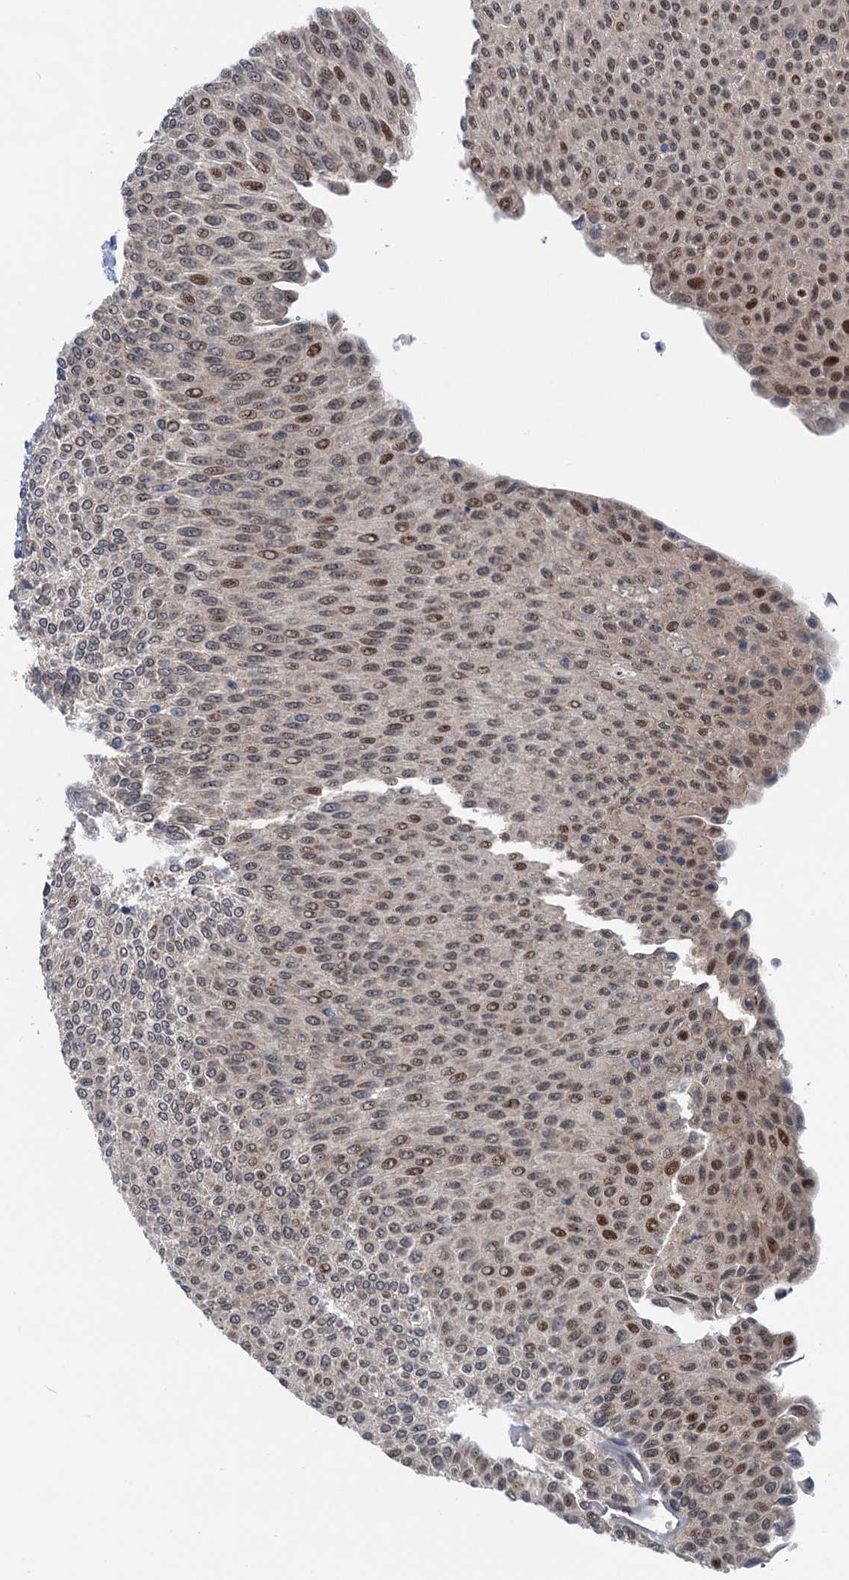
{"staining": {"intensity": "moderate", "quantity": "25%-75%", "location": "nuclear"}, "tissue": "urothelial cancer", "cell_type": "Tumor cells", "image_type": "cancer", "snomed": [{"axis": "morphology", "description": "Urothelial carcinoma, Low grade"}, {"axis": "topography", "description": "Urinary bladder"}], "caption": "A histopathology image of low-grade urothelial carcinoma stained for a protein shows moderate nuclear brown staining in tumor cells.", "gene": "DYNC2I2", "patient": {"sex": "male", "age": 78}}